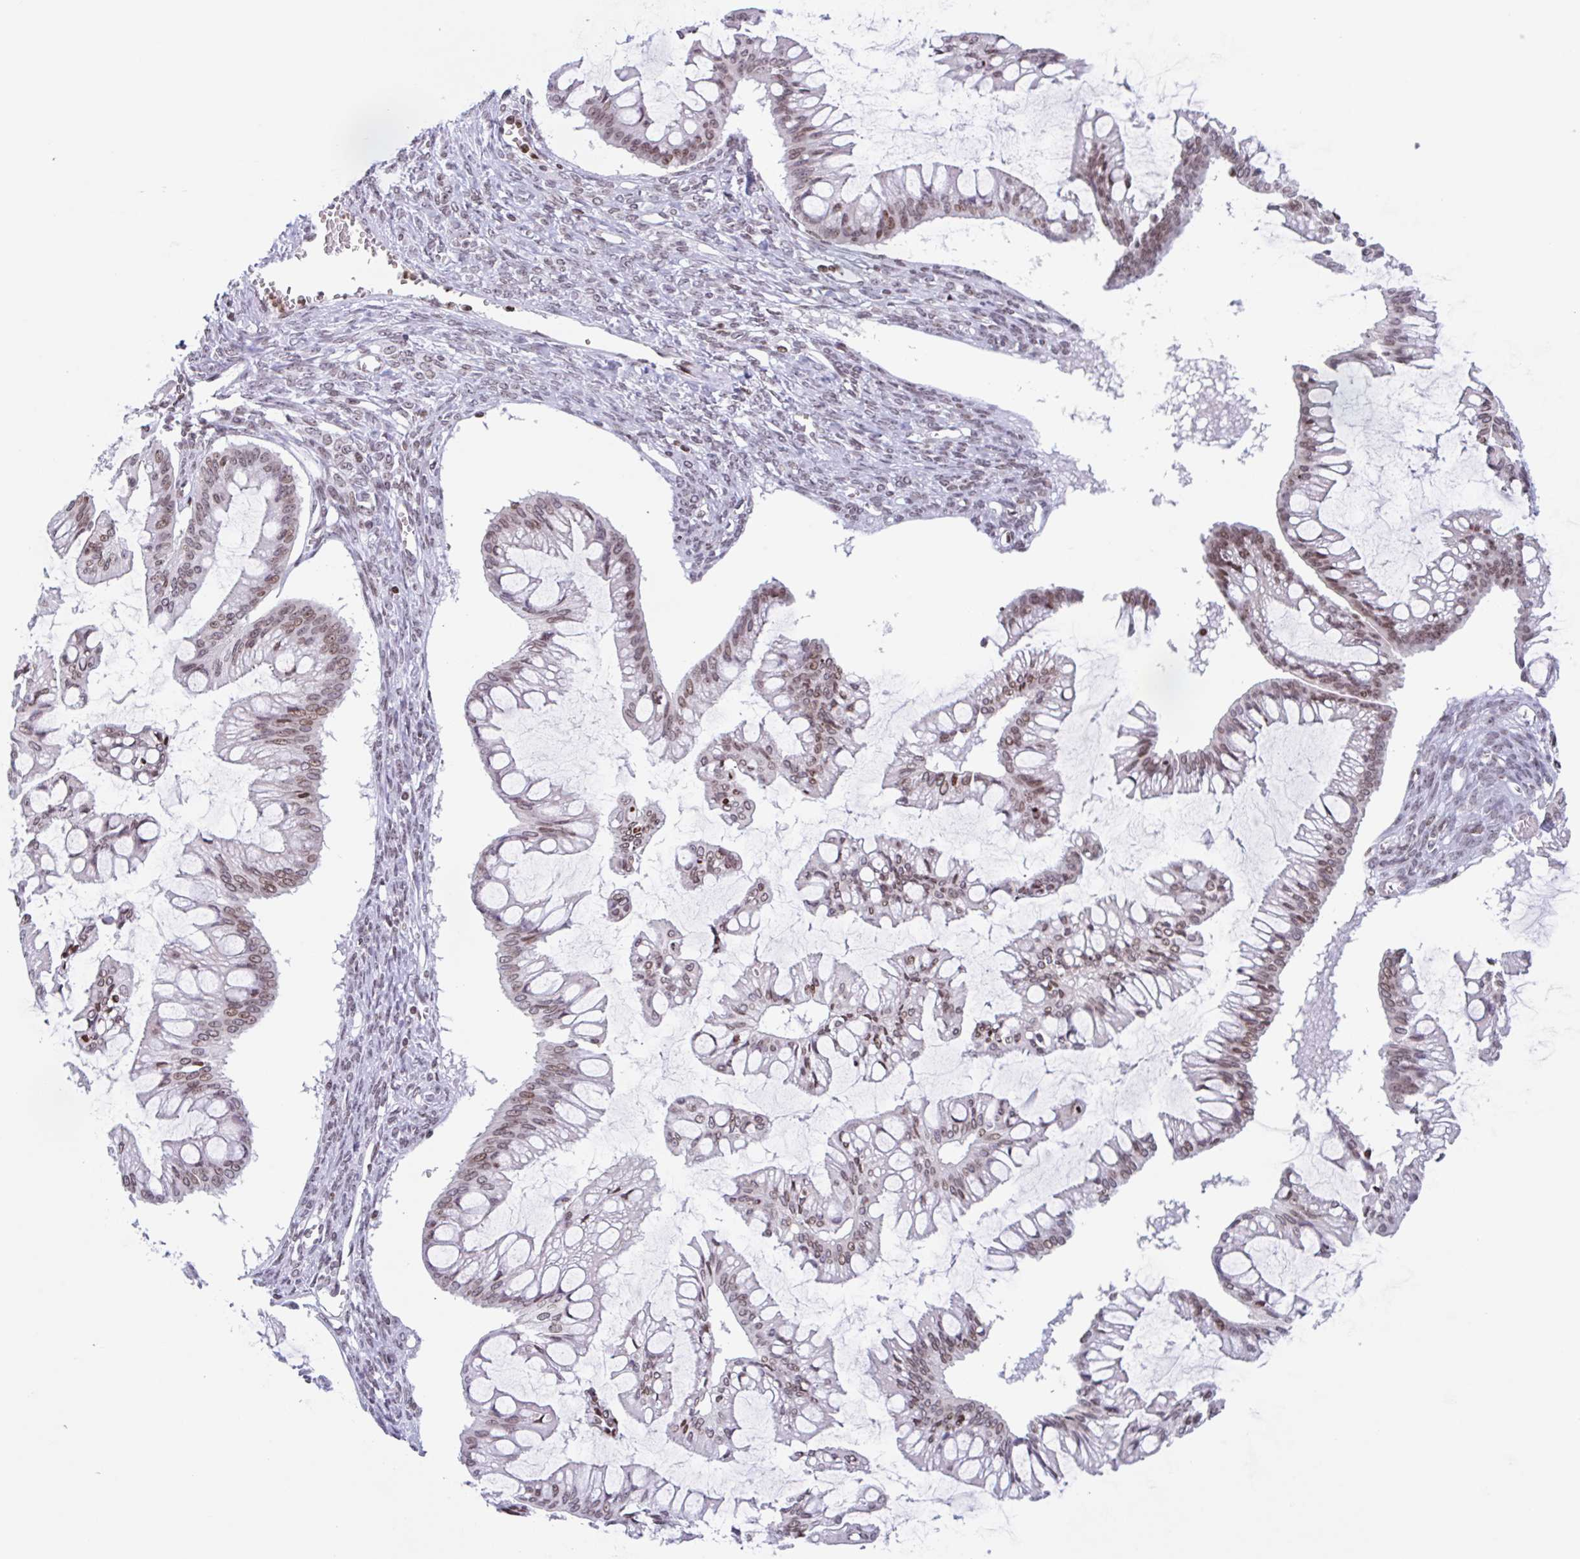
{"staining": {"intensity": "moderate", "quantity": ">75%", "location": "nuclear"}, "tissue": "ovarian cancer", "cell_type": "Tumor cells", "image_type": "cancer", "snomed": [{"axis": "morphology", "description": "Cystadenocarcinoma, mucinous, NOS"}, {"axis": "topography", "description": "Ovary"}], "caption": "Immunohistochemistry (DAB (3,3'-diaminobenzidine)) staining of human mucinous cystadenocarcinoma (ovarian) displays moderate nuclear protein staining in approximately >75% of tumor cells.", "gene": "NOL6", "patient": {"sex": "female", "age": 73}}